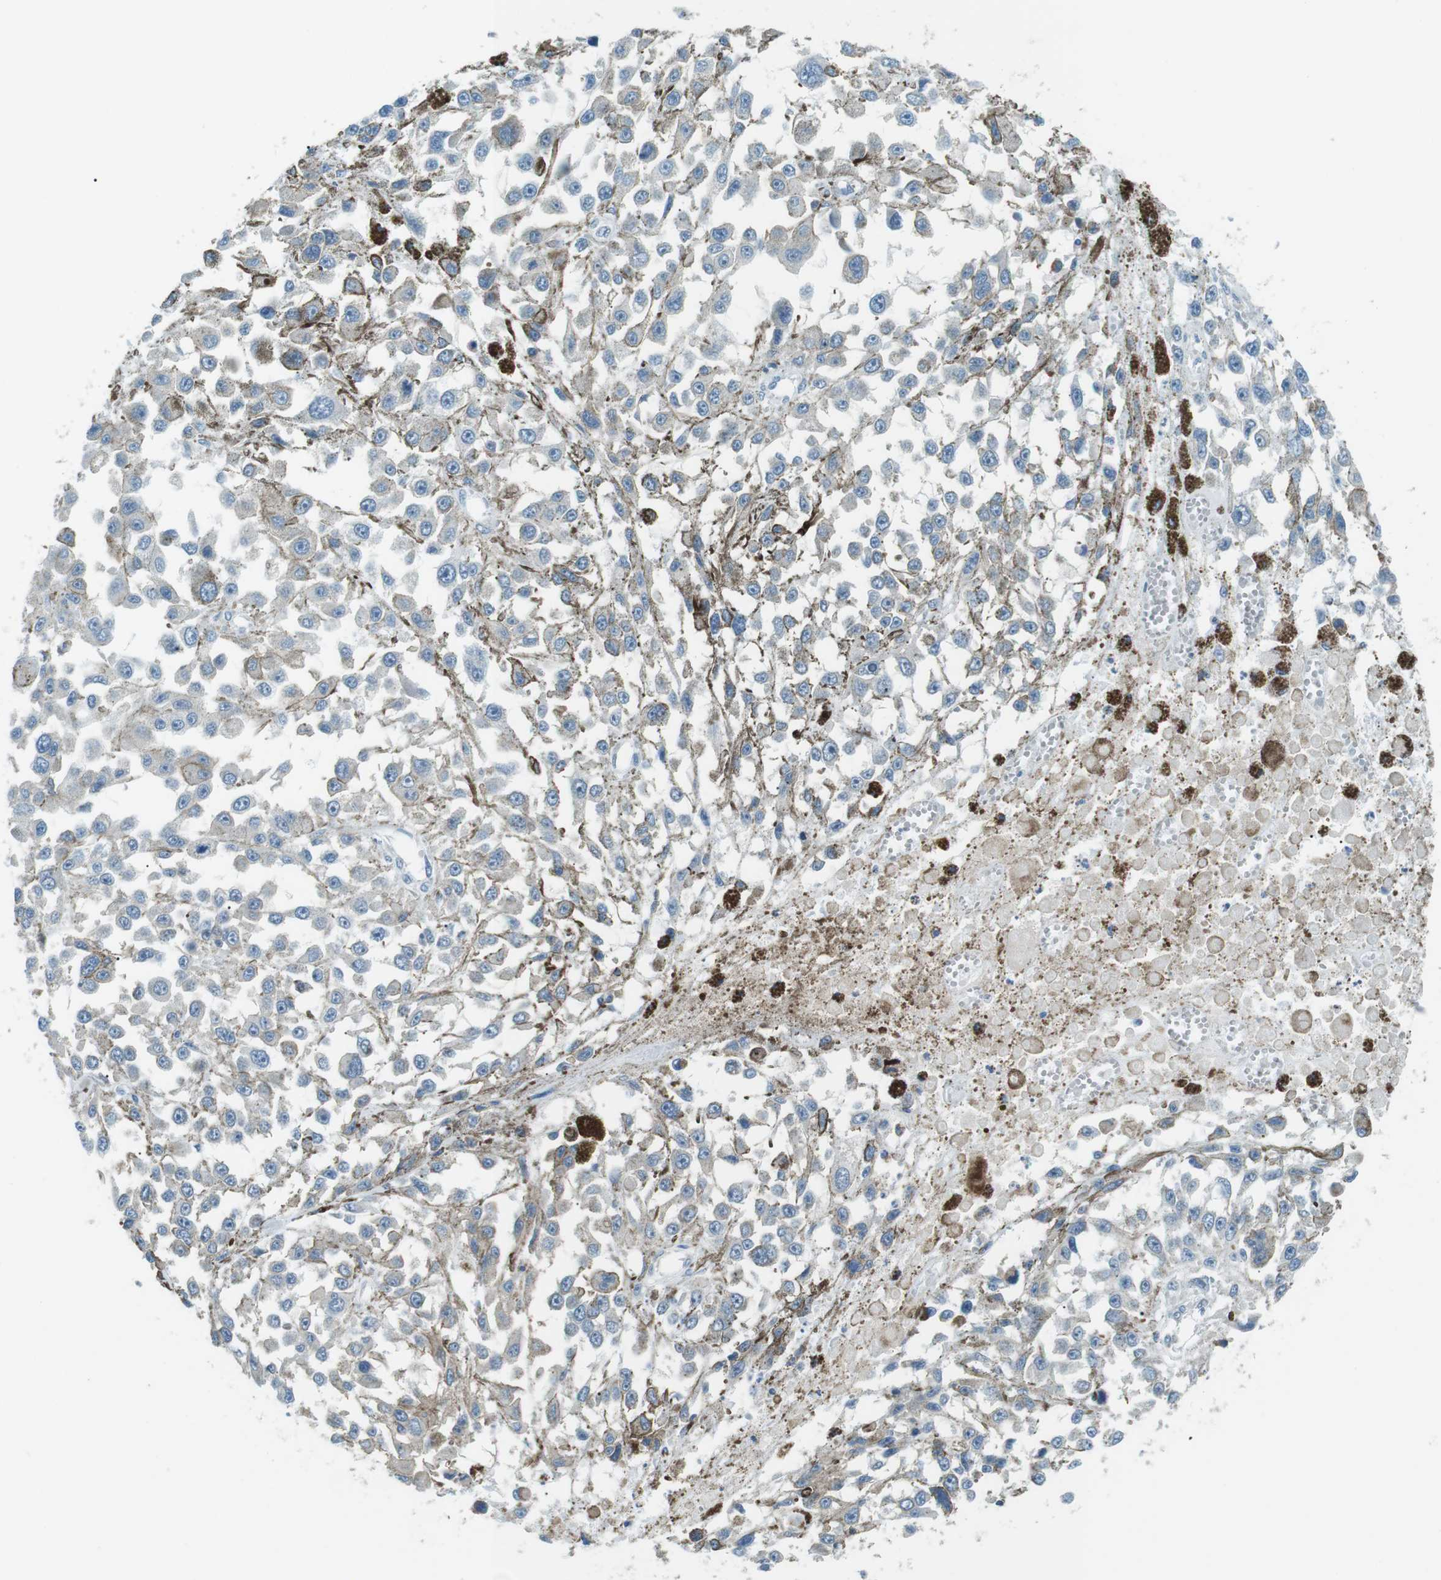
{"staining": {"intensity": "negative", "quantity": "none", "location": "none"}, "tissue": "melanoma", "cell_type": "Tumor cells", "image_type": "cancer", "snomed": [{"axis": "morphology", "description": "Malignant melanoma, Metastatic site"}, {"axis": "topography", "description": "Lymph node"}], "caption": "The histopathology image demonstrates no significant expression in tumor cells of melanoma. (Brightfield microscopy of DAB immunohistochemistry (IHC) at high magnification).", "gene": "SERPINB2", "patient": {"sex": "male", "age": 59}}